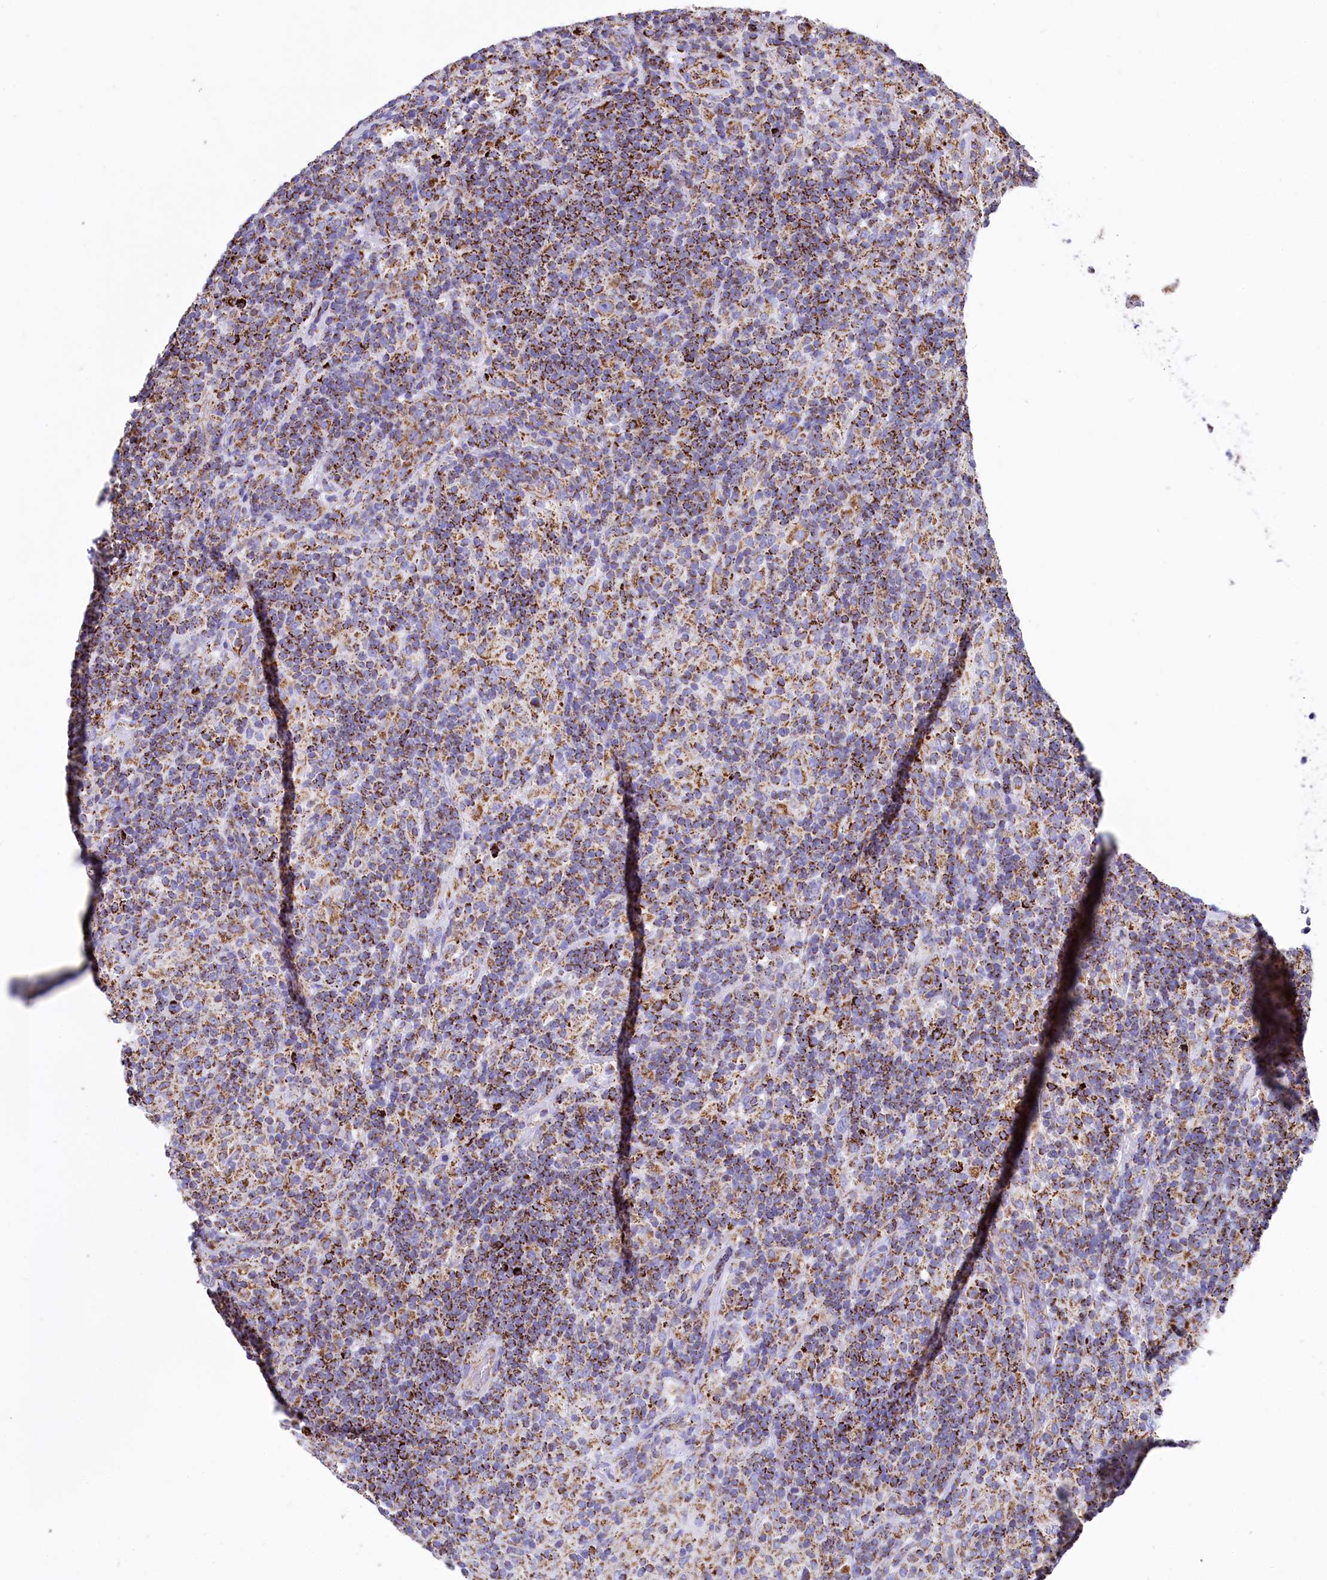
{"staining": {"intensity": "moderate", "quantity": ">75%", "location": "cytoplasmic/membranous"}, "tissue": "lymphoma", "cell_type": "Tumor cells", "image_type": "cancer", "snomed": [{"axis": "morphology", "description": "Hodgkin's disease, NOS"}, {"axis": "topography", "description": "Lymph node"}], "caption": "Immunohistochemical staining of human Hodgkin's disease reveals medium levels of moderate cytoplasmic/membranous protein staining in approximately >75% of tumor cells. The protein of interest is shown in brown color, while the nuclei are stained blue.", "gene": "IDH3A", "patient": {"sex": "male", "age": 70}}